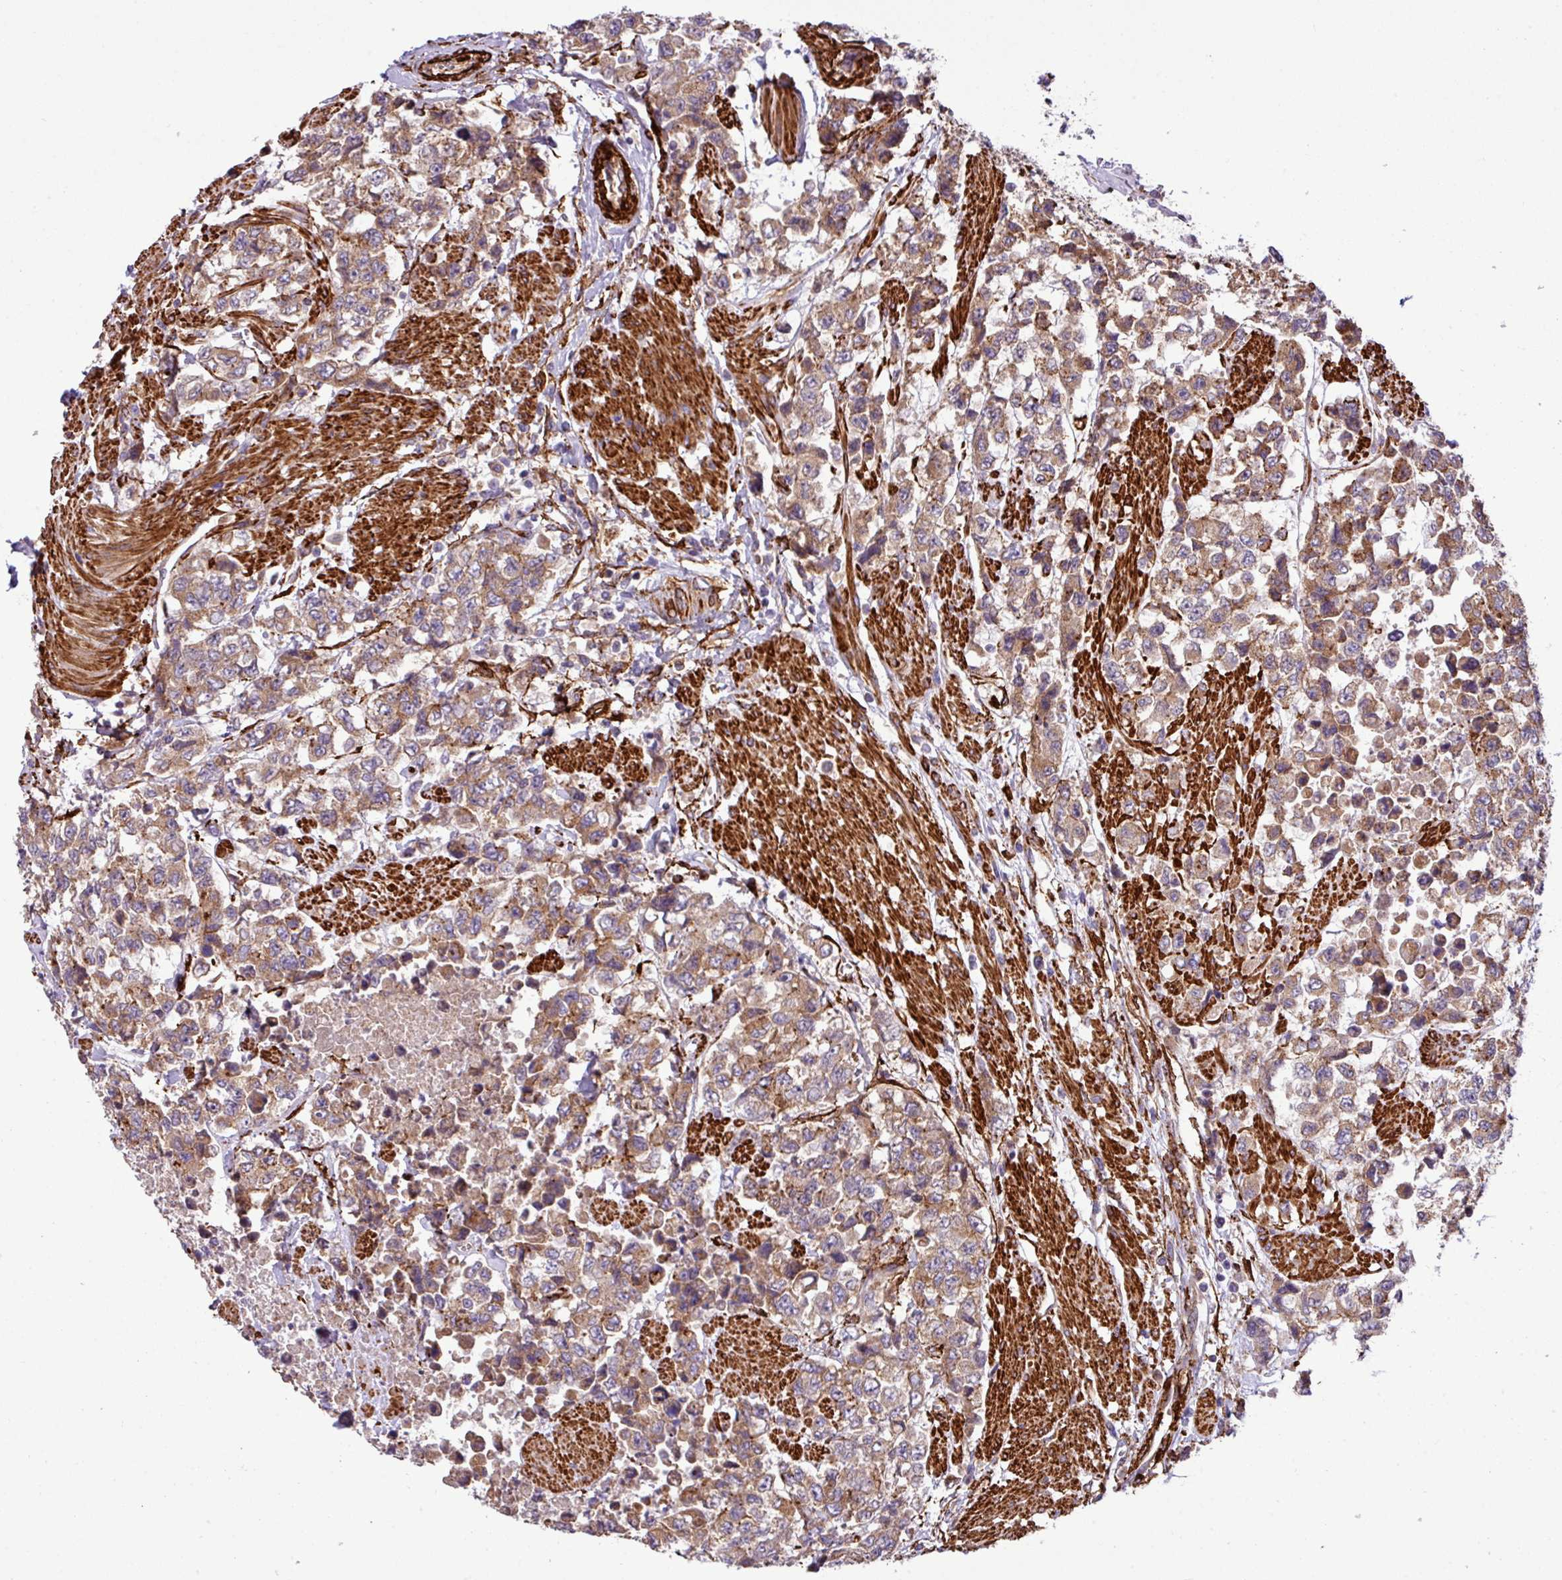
{"staining": {"intensity": "moderate", "quantity": ">75%", "location": "cytoplasmic/membranous"}, "tissue": "urothelial cancer", "cell_type": "Tumor cells", "image_type": "cancer", "snomed": [{"axis": "morphology", "description": "Urothelial carcinoma, High grade"}, {"axis": "topography", "description": "Urinary bladder"}], "caption": "Urothelial carcinoma (high-grade) stained with a protein marker exhibits moderate staining in tumor cells.", "gene": "FAM47E", "patient": {"sex": "female", "age": 78}}